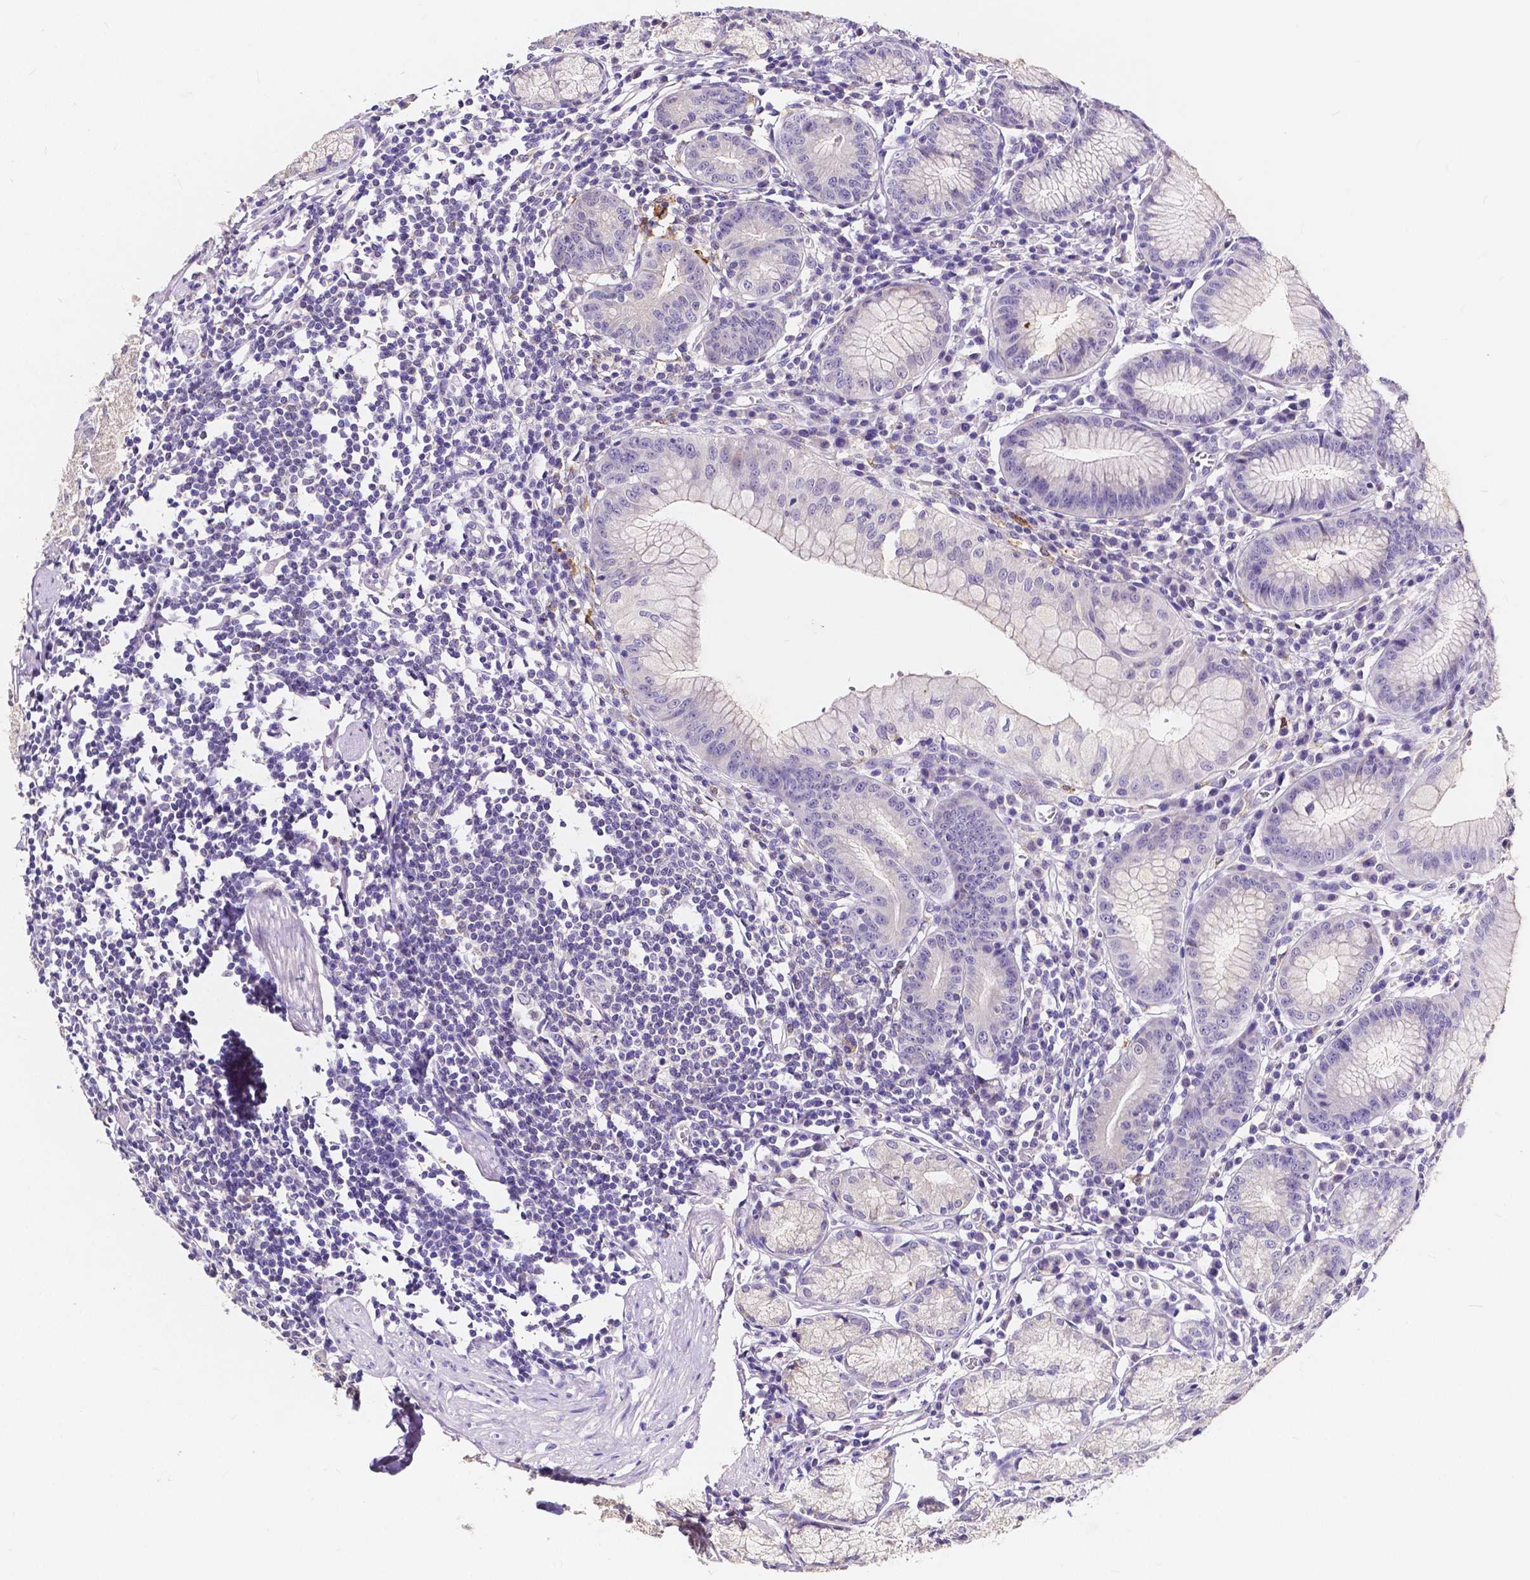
{"staining": {"intensity": "negative", "quantity": "none", "location": "none"}, "tissue": "stomach", "cell_type": "Glandular cells", "image_type": "normal", "snomed": [{"axis": "morphology", "description": "Normal tissue, NOS"}, {"axis": "topography", "description": "Stomach"}], "caption": "The photomicrograph reveals no staining of glandular cells in benign stomach. (Stains: DAB (3,3'-diaminobenzidine) immunohistochemistry (IHC) with hematoxylin counter stain, Microscopy: brightfield microscopy at high magnification).", "gene": "ACP5", "patient": {"sex": "male", "age": 55}}